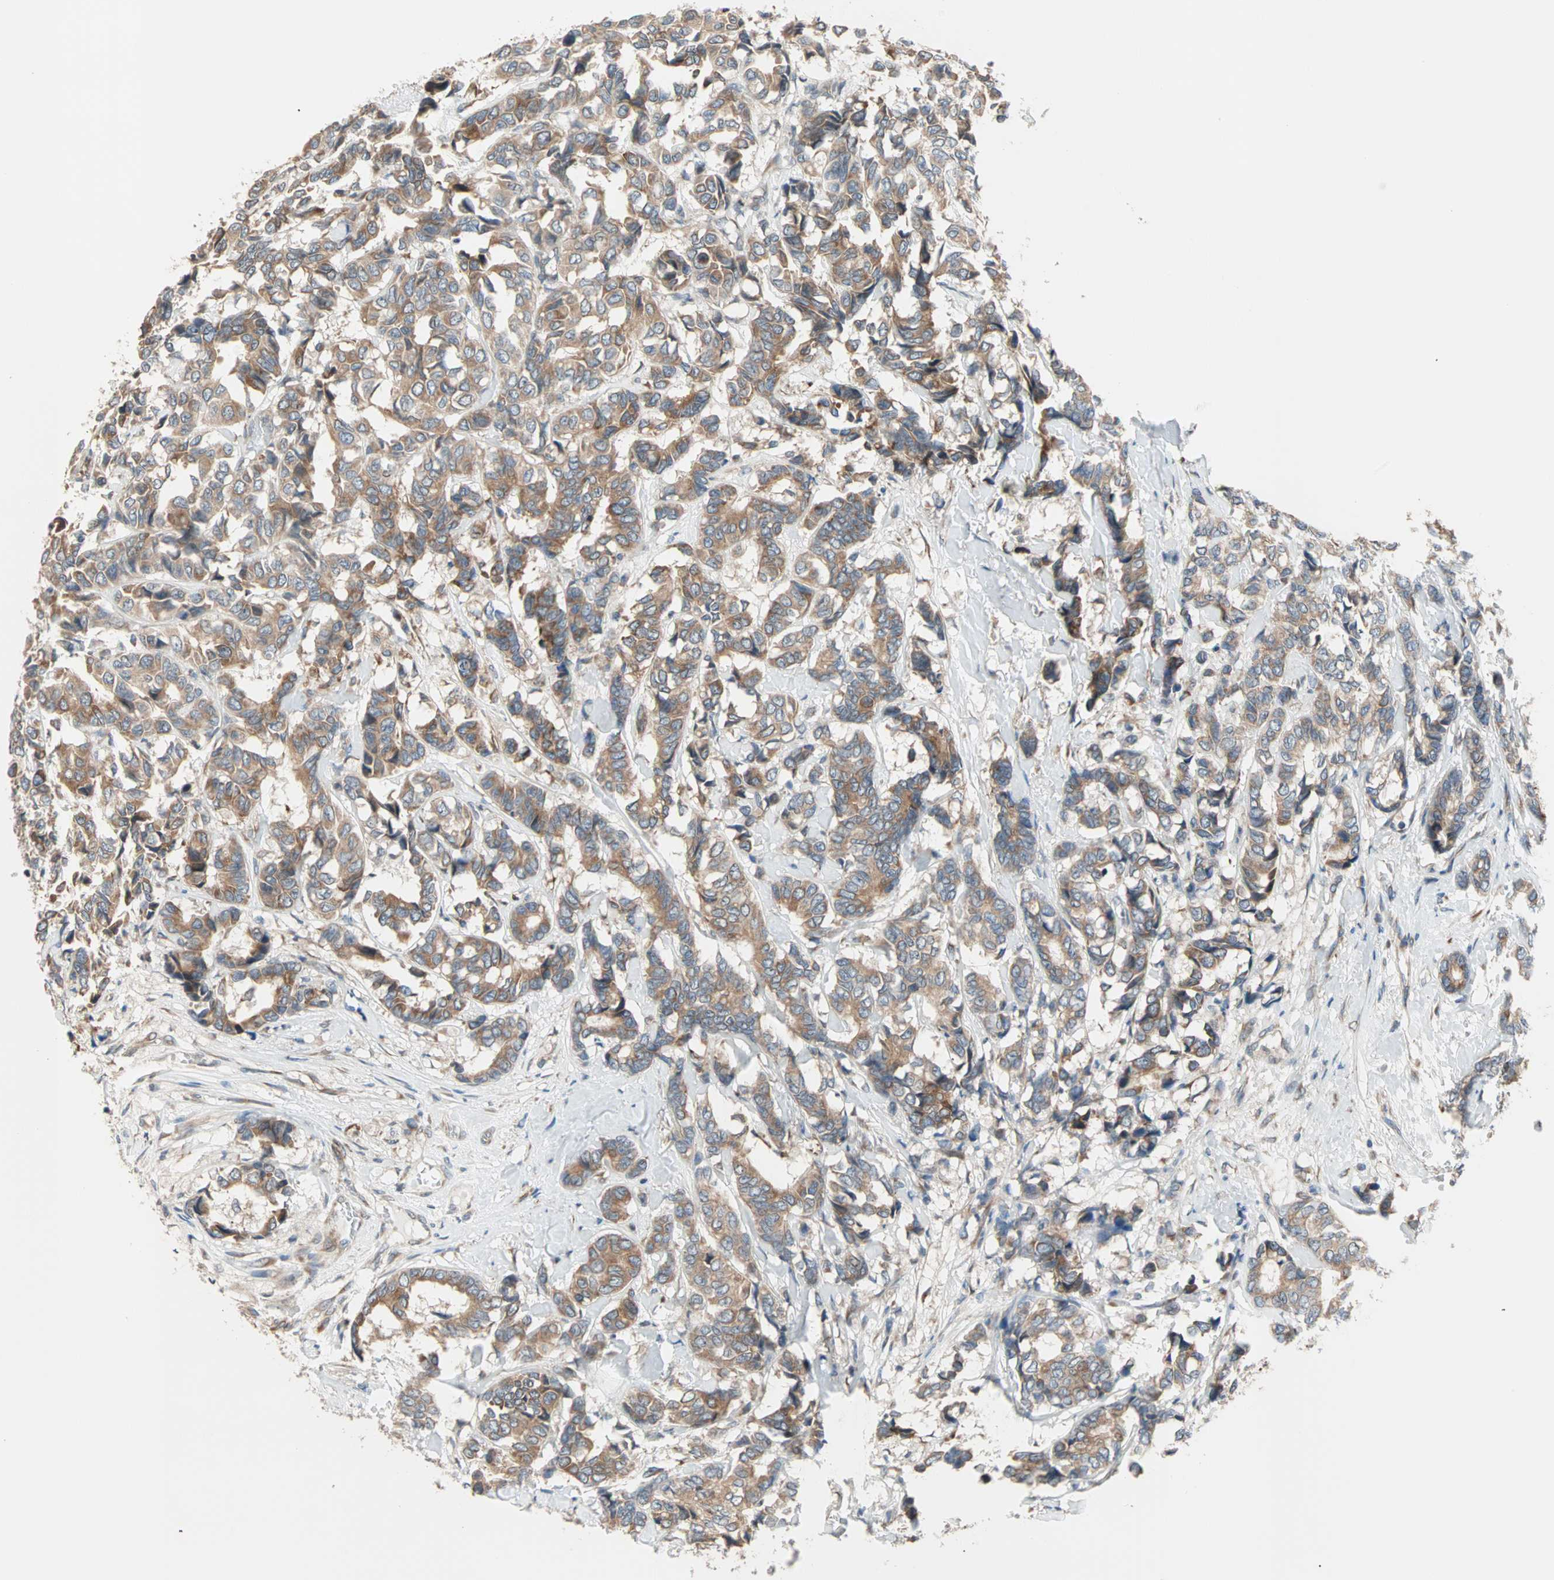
{"staining": {"intensity": "moderate", "quantity": ">75%", "location": "cytoplasmic/membranous"}, "tissue": "breast cancer", "cell_type": "Tumor cells", "image_type": "cancer", "snomed": [{"axis": "morphology", "description": "Duct carcinoma"}, {"axis": "topography", "description": "Breast"}], "caption": "The image demonstrates staining of breast cancer, revealing moderate cytoplasmic/membranous protein staining (brown color) within tumor cells.", "gene": "SAR1A", "patient": {"sex": "female", "age": 87}}